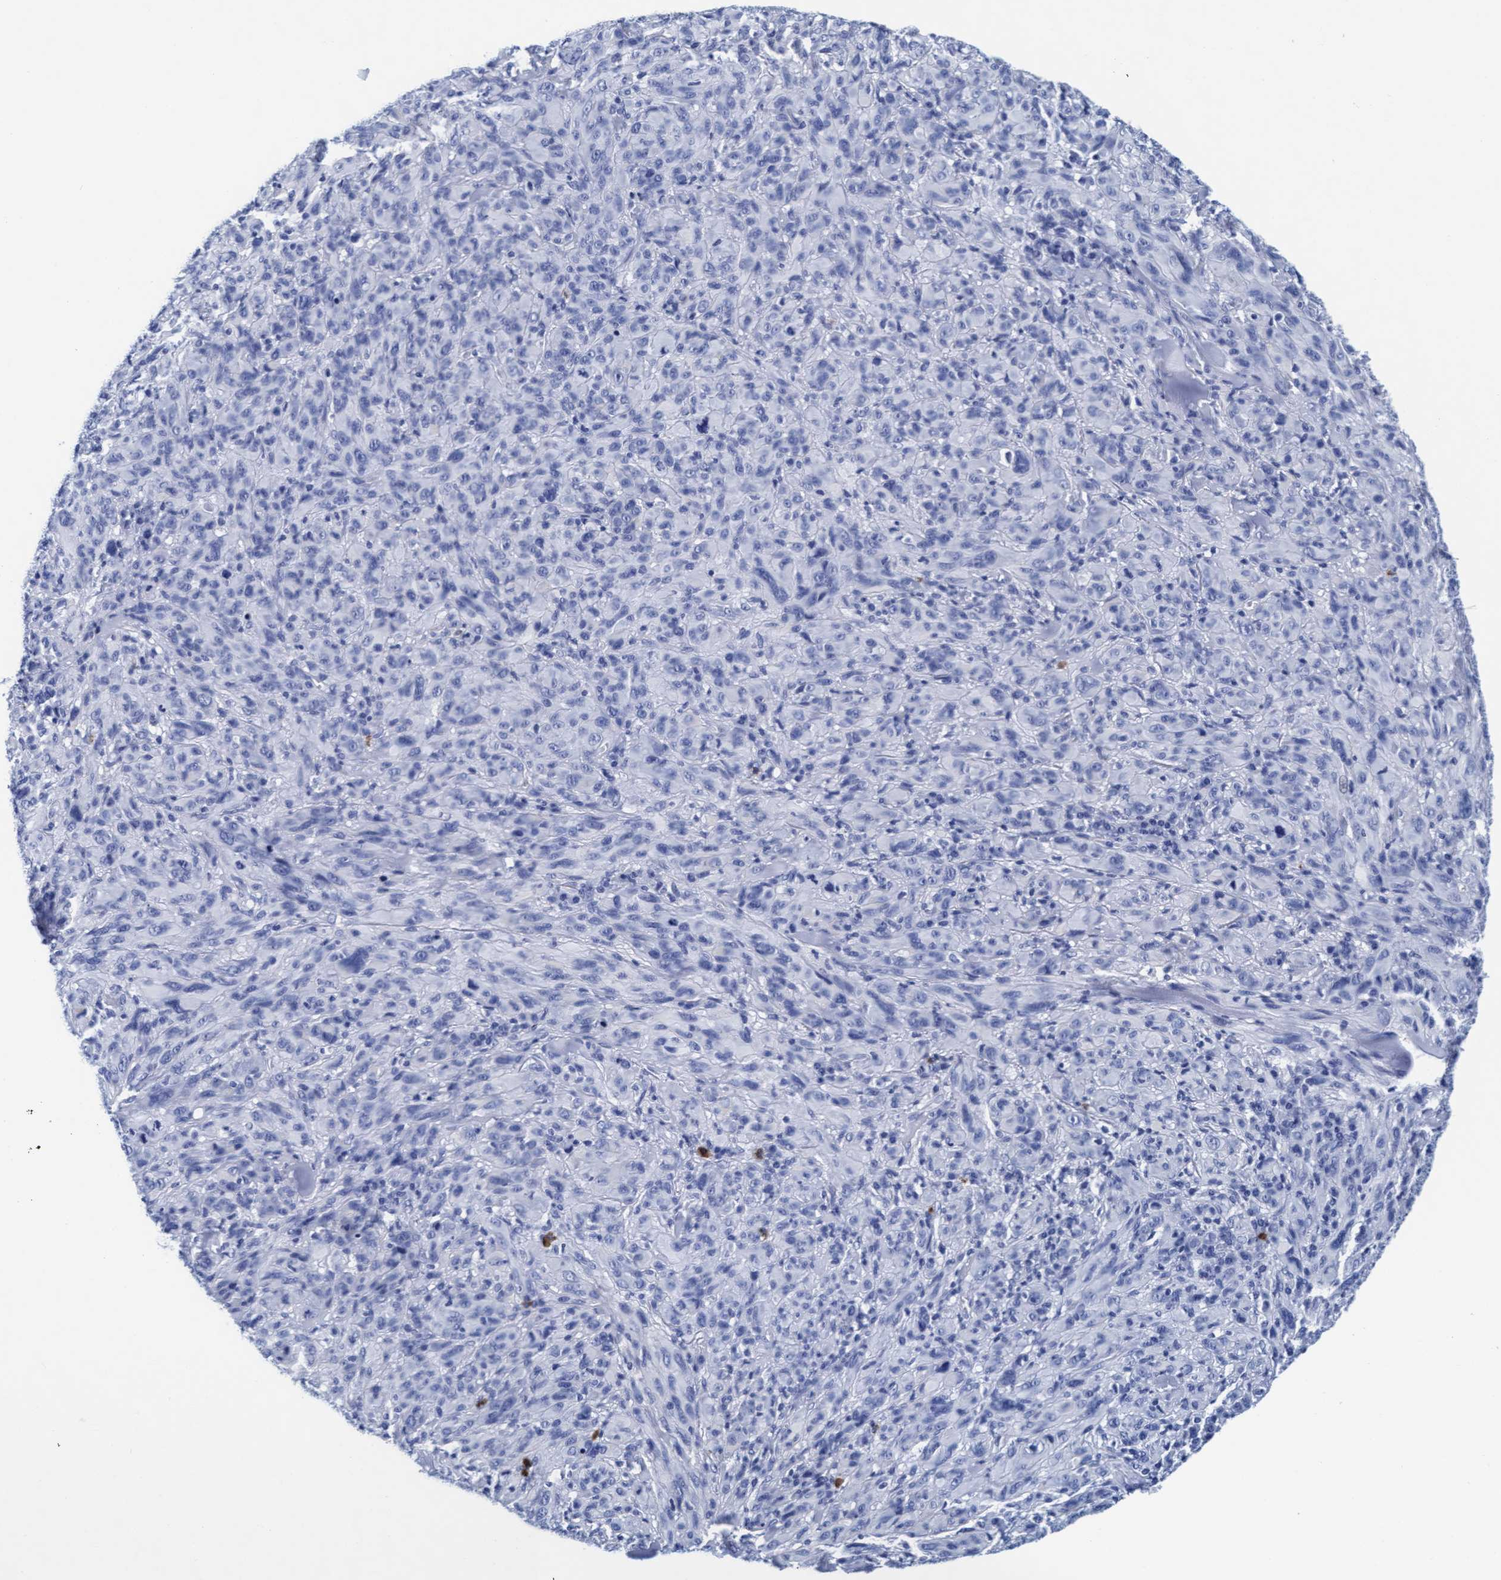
{"staining": {"intensity": "negative", "quantity": "none", "location": "none"}, "tissue": "melanoma", "cell_type": "Tumor cells", "image_type": "cancer", "snomed": [{"axis": "morphology", "description": "Malignant melanoma, NOS"}, {"axis": "topography", "description": "Skin of head"}], "caption": "Protein analysis of malignant melanoma displays no significant staining in tumor cells.", "gene": "ARSG", "patient": {"sex": "male", "age": 96}}